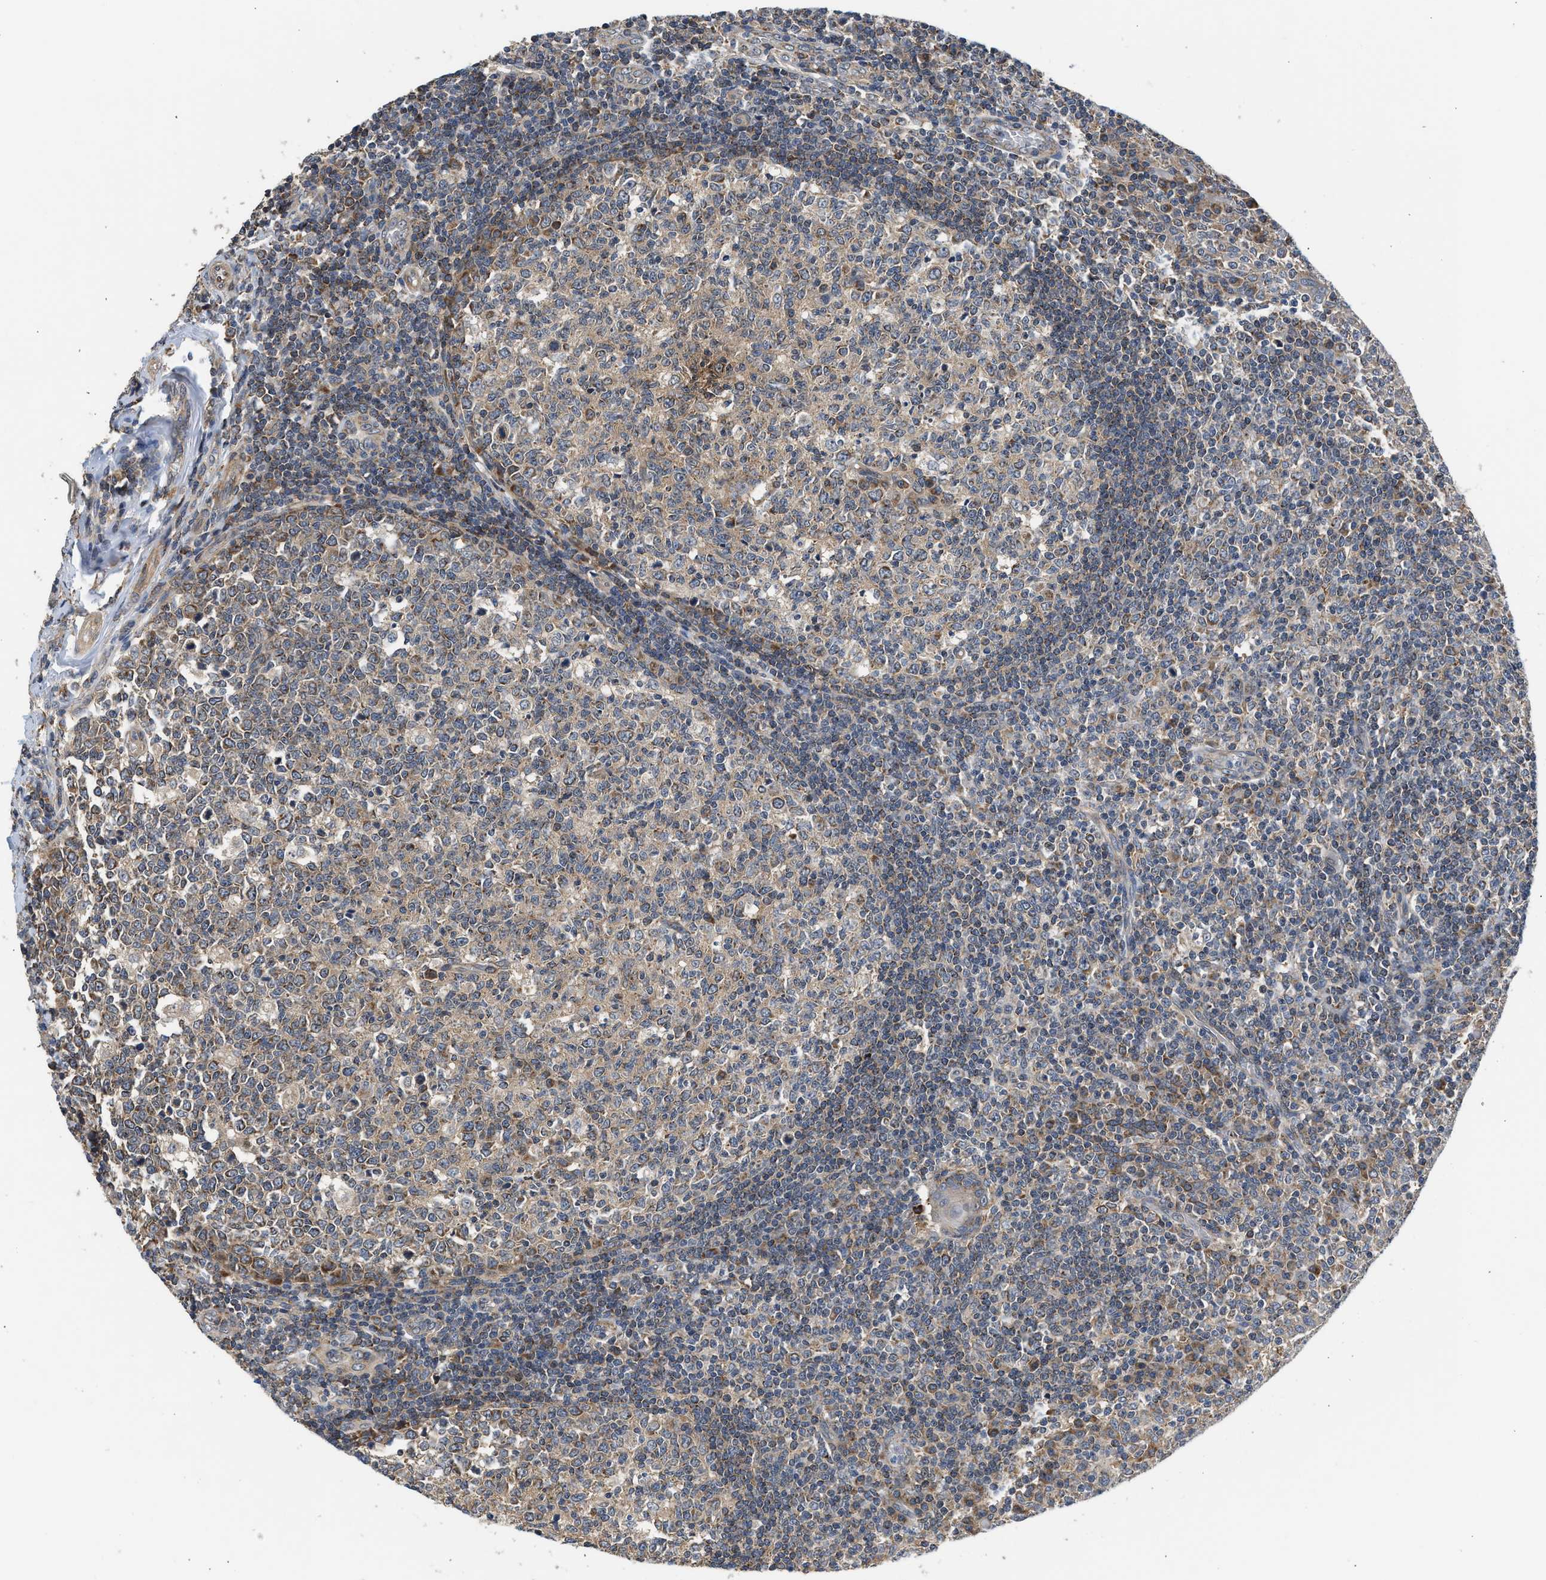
{"staining": {"intensity": "moderate", "quantity": "<25%", "location": "cytoplasmic/membranous"}, "tissue": "tonsil", "cell_type": "Germinal center cells", "image_type": "normal", "snomed": [{"axis": "morphology", "description": "Normal tissue, NOS"}, {"axis": "topography", "description": "Tonsil"}], "caption": "The immunohistochemical stain highlights moderate cytoplasmic/membranous positivity in germinal center cells of benign tonsil.", "gene": "POLG2", "patient": {"sex": "female", "age": 19}}